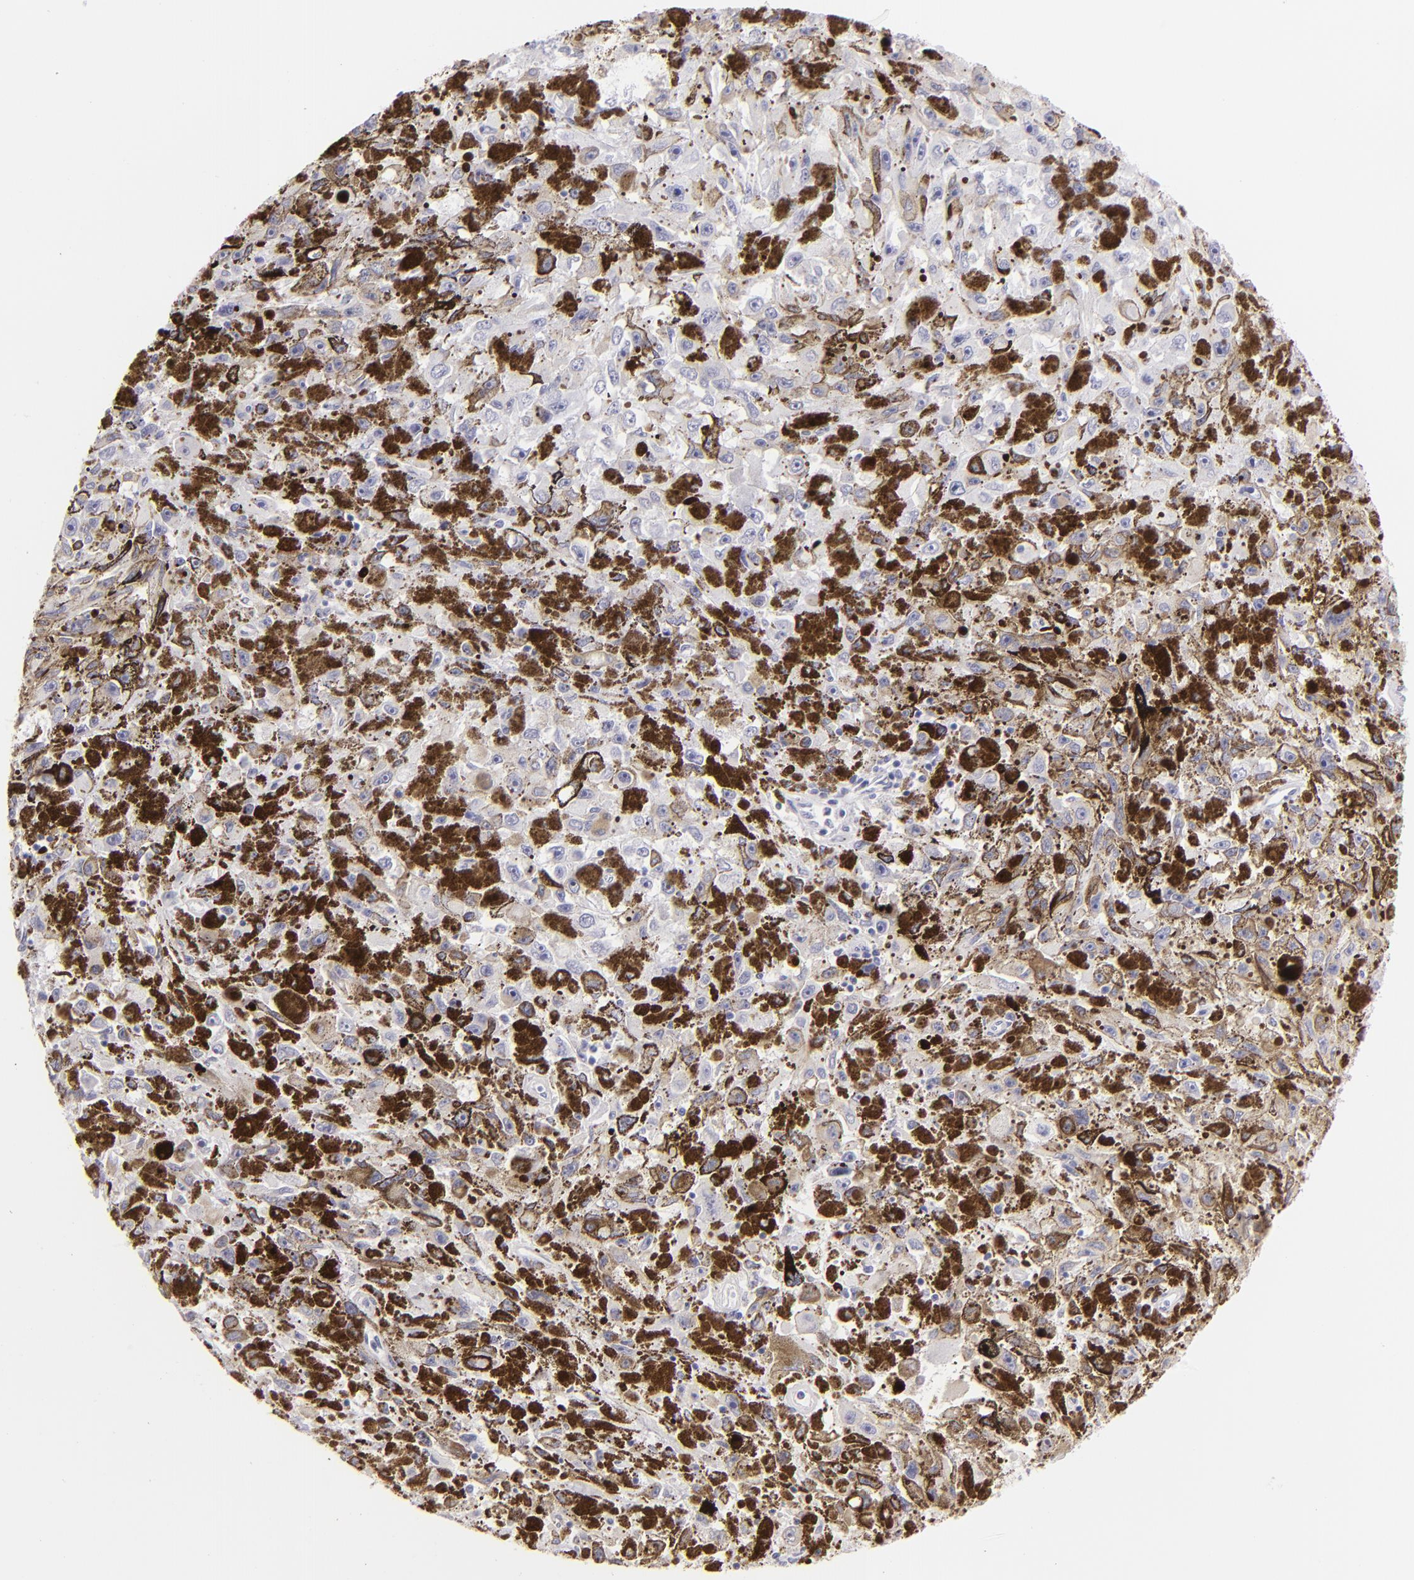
{"staining": {"intensity": "negative", "quantity": "none", "location": "none"}, "tissue": "melanoma", "cell_type": "Tumor cells", "image_type": "cancer", "snomed": [{"axis": "morphology", "description": "Malignant melanoma, NOS"}, {"axis": "topography", "description": "Skin"}], "caption": "Immunohistochemical staining of melanoma reveals no significant staining in tumor cells.", "gene": "CLDN4", "patient": {"sex": "female", "age": 104}}